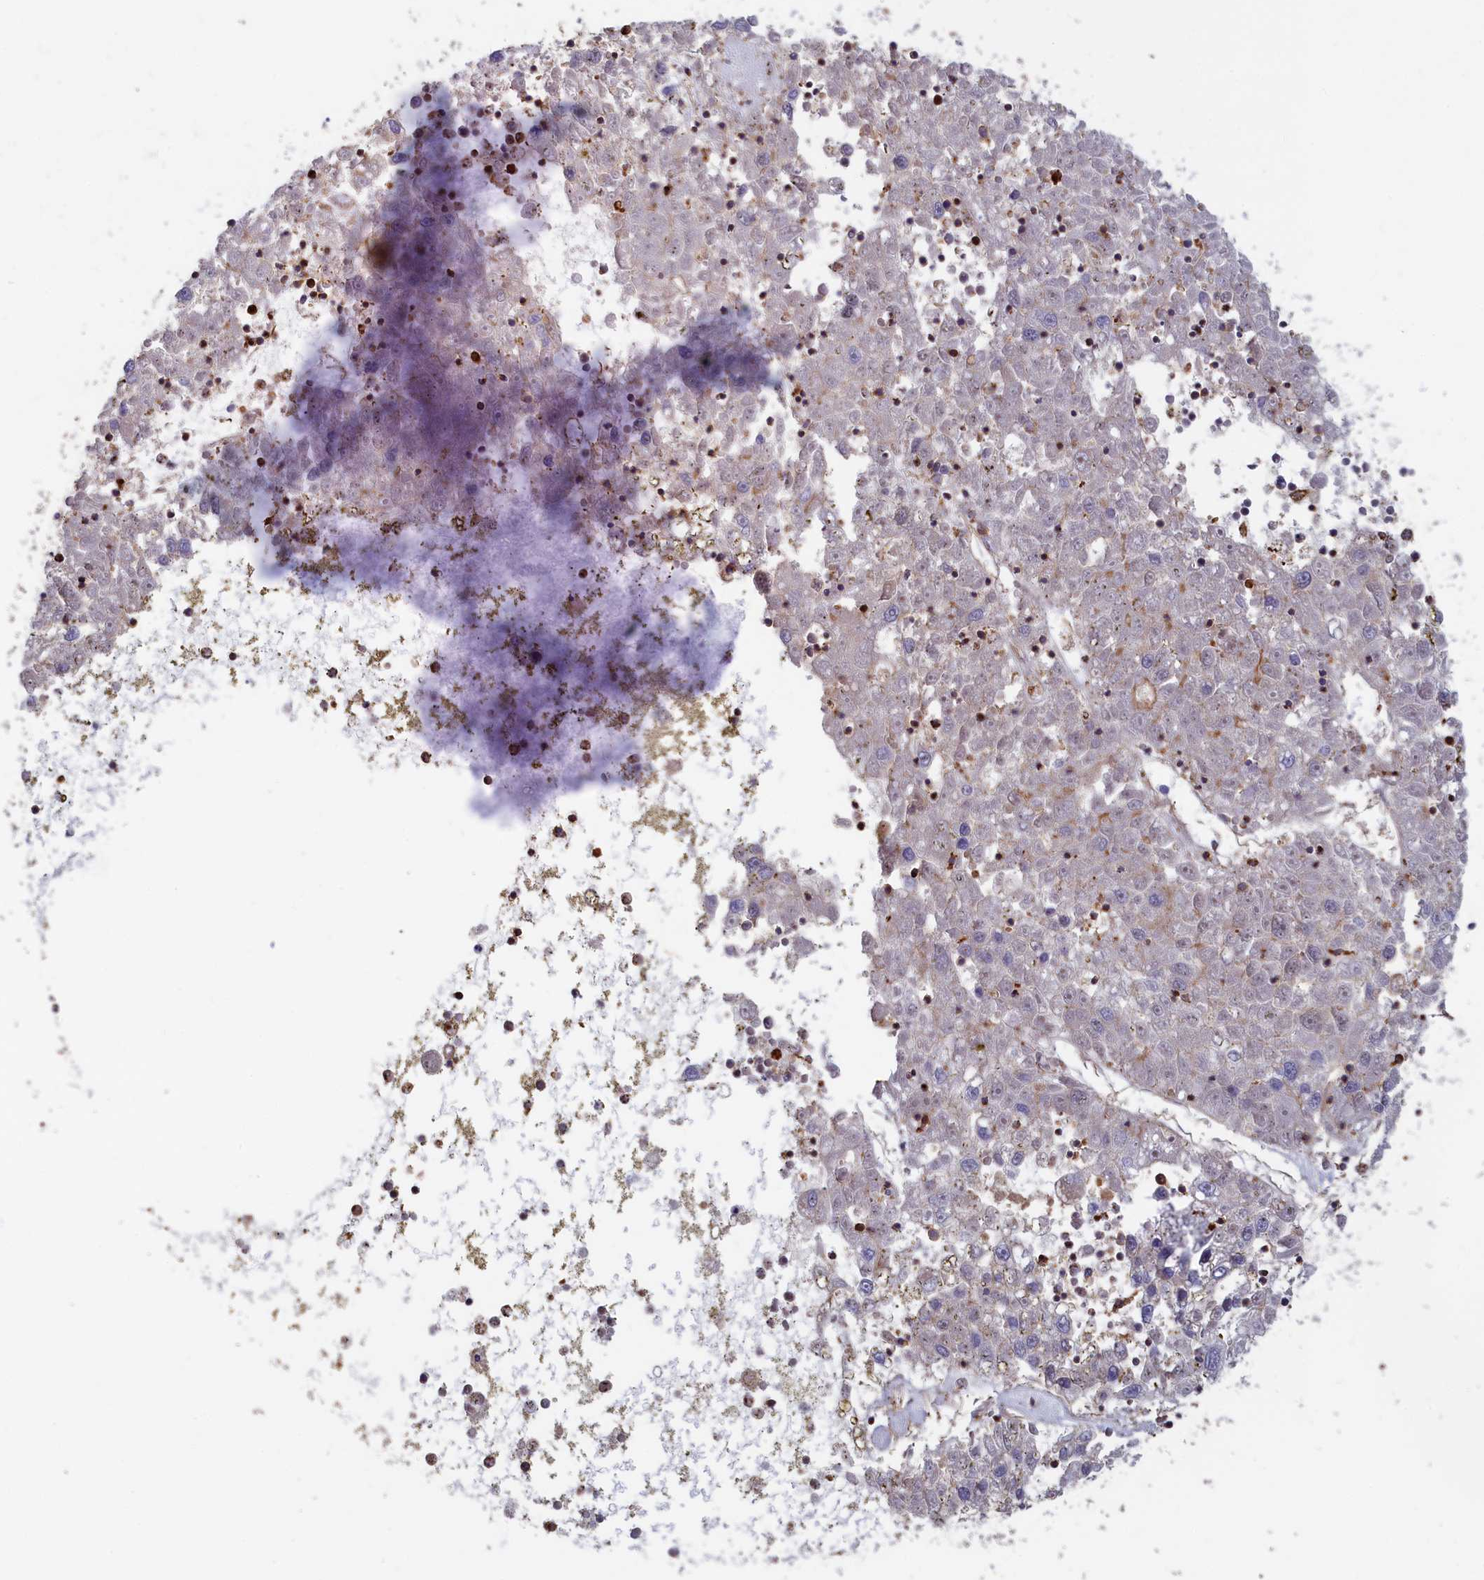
{"staining": {"intensity": "negative", "quantity": "none", "location": "none"}, "tissue": "liver cancer", "cell_type": "Tumor cells", "image_type": "cancer", "snomed": [{"axis": "morphology", "description": "Carcinoma, Hepatocellular, NOS"}, {"axis": "topography", "description": "Liver"}], "caption": "This image is of liver cancer (hepatocellular carcinoma) stained with immunohistochemistry (IHC) to label a protein in brown with the nuclei are counter-stained blue. There is no staining in tumor cells.", "gene": "ANKRD27", "patient": {"sex": "male", "age": 49}}